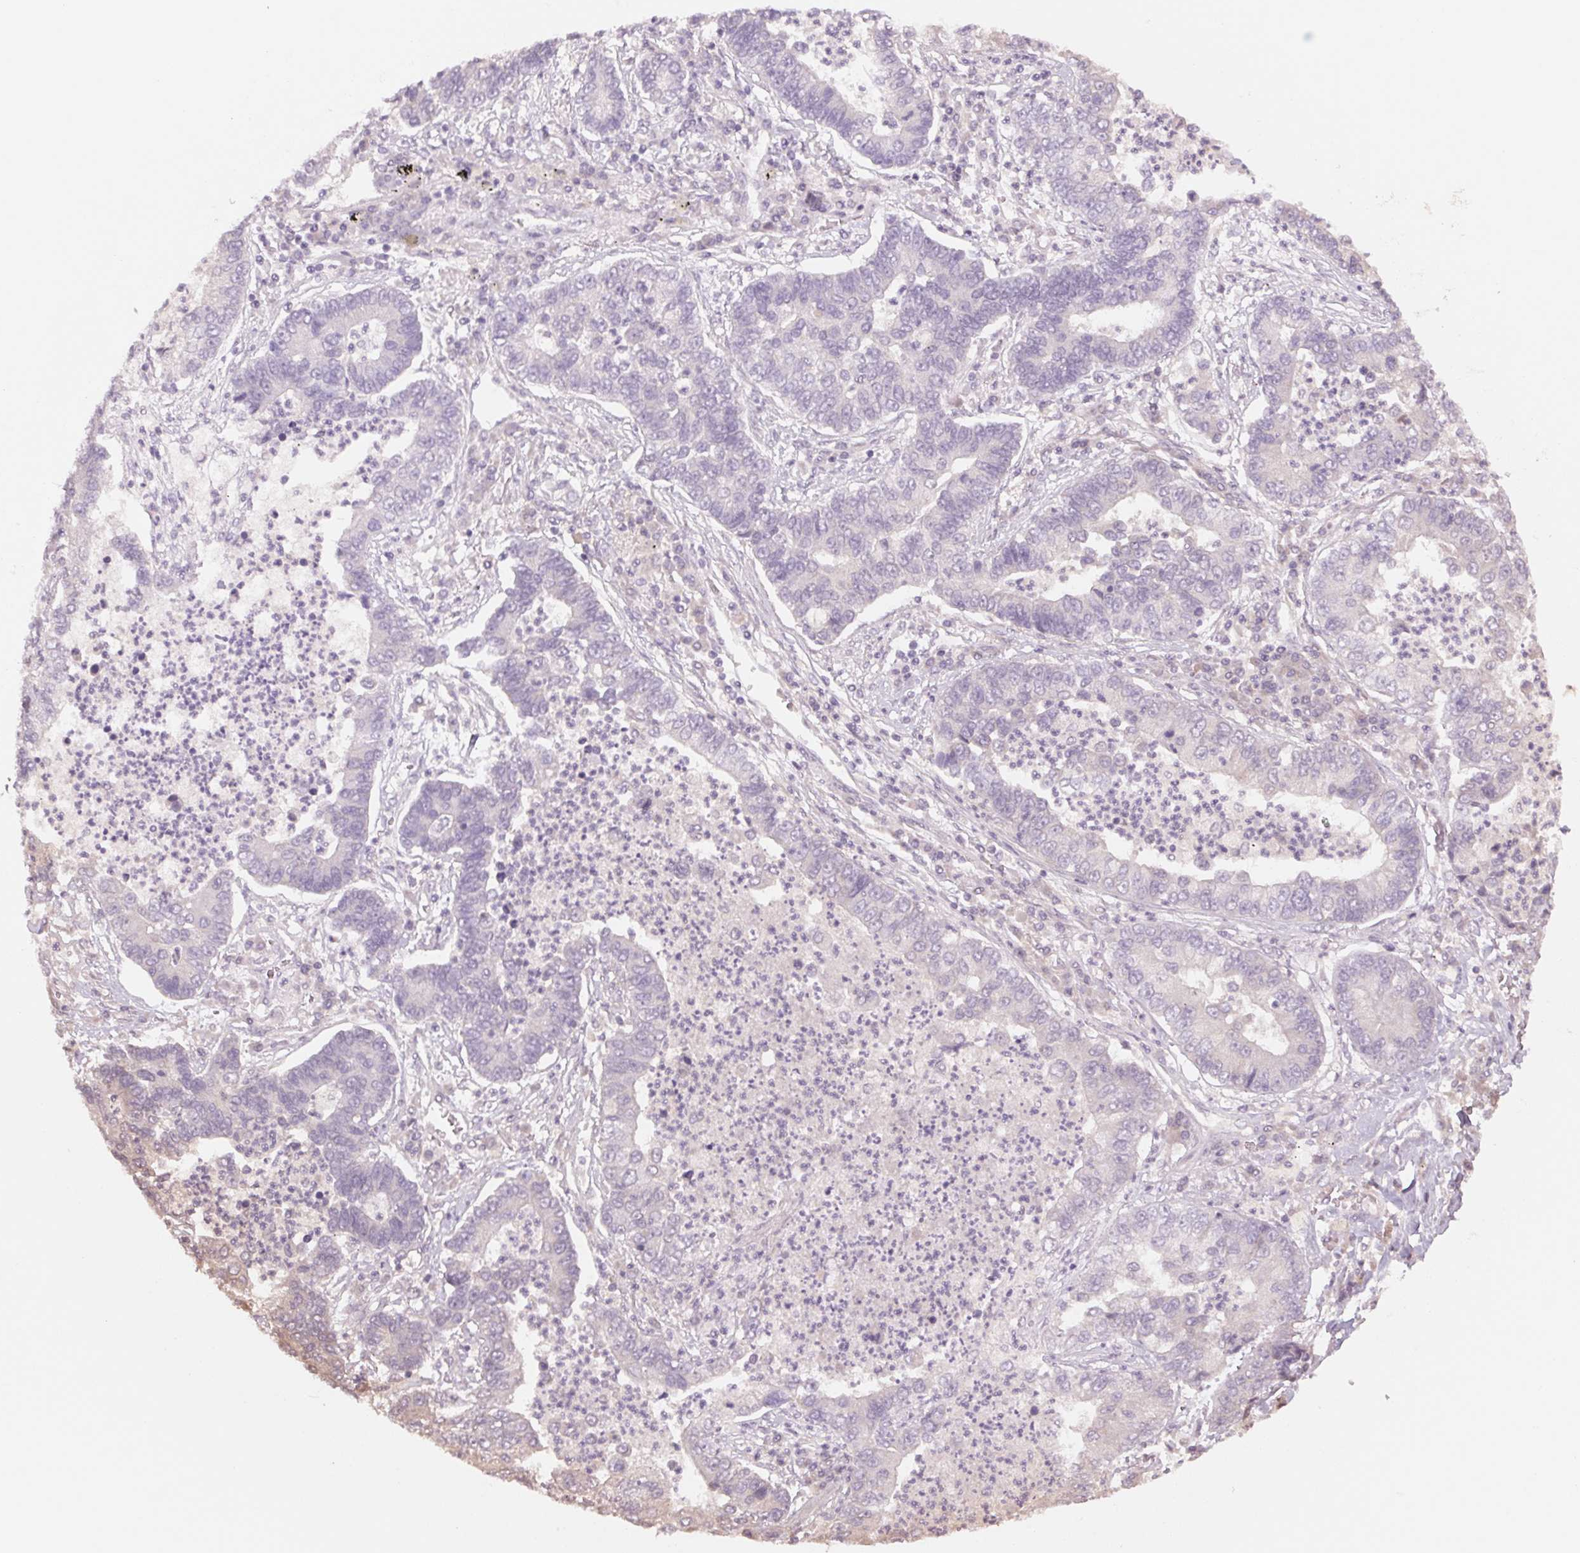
{"staining": {"intensity": "negative", "quantity": "none", "location": "none"}, "tissue": "lung cancer", "cell_type": "Tumor cells", "image_type": "cancer", "snomed": [{"axis": "morphology", "description": "Adenocarcinoma, NOS"}, {"axis": "topography", "description": "Lung"}], "caption": "This is an immunohistochemistry (IHC) image of adenocarcinoma (lung). There is no staining in tumor cells.", "gene": "PPIA", "patient": {"sex": "female", "age": 57}}